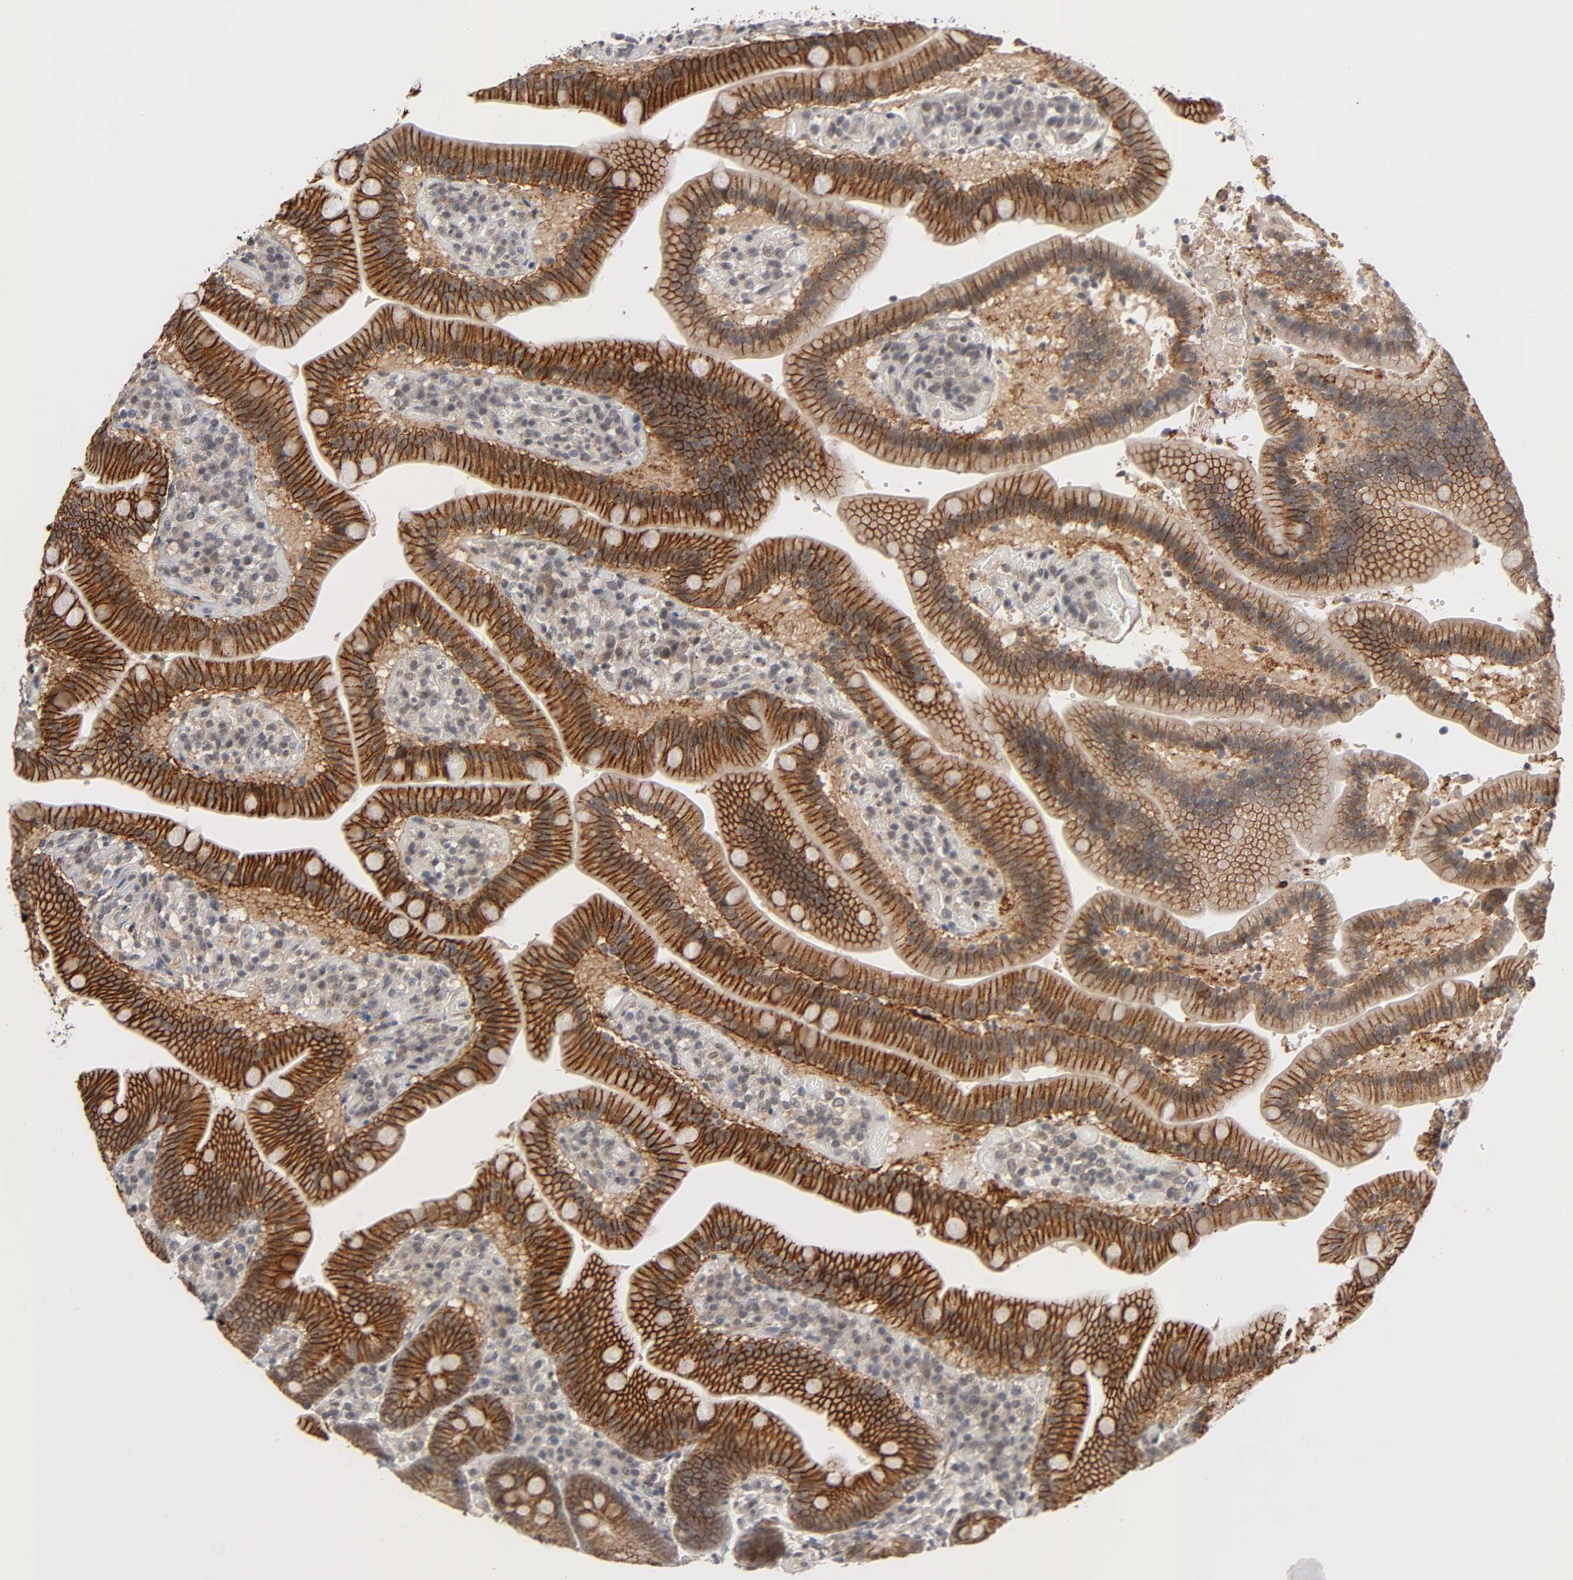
{"staining": {"intensity": "strong", "quantity": ">75%", "location": "cytoplasmic/membranous"}, "tissue": "duodenum", "cell_type": "Glandular cells", "image_type": "normal", "snomed": [{"axis": "morphology", "description": "Normal tissue, NOS"}, {"axis": "topography", "description": "Duodenum"}], "caption": "A brown stain labels strong cytoplasmic/membranous staining of a protein in glandular cells of normal human duodenum. (DAB IHC with brightfield microscopy, high magnification).", "gene": "HTR1E", "patient": {"sex": "male", "age": 66}}